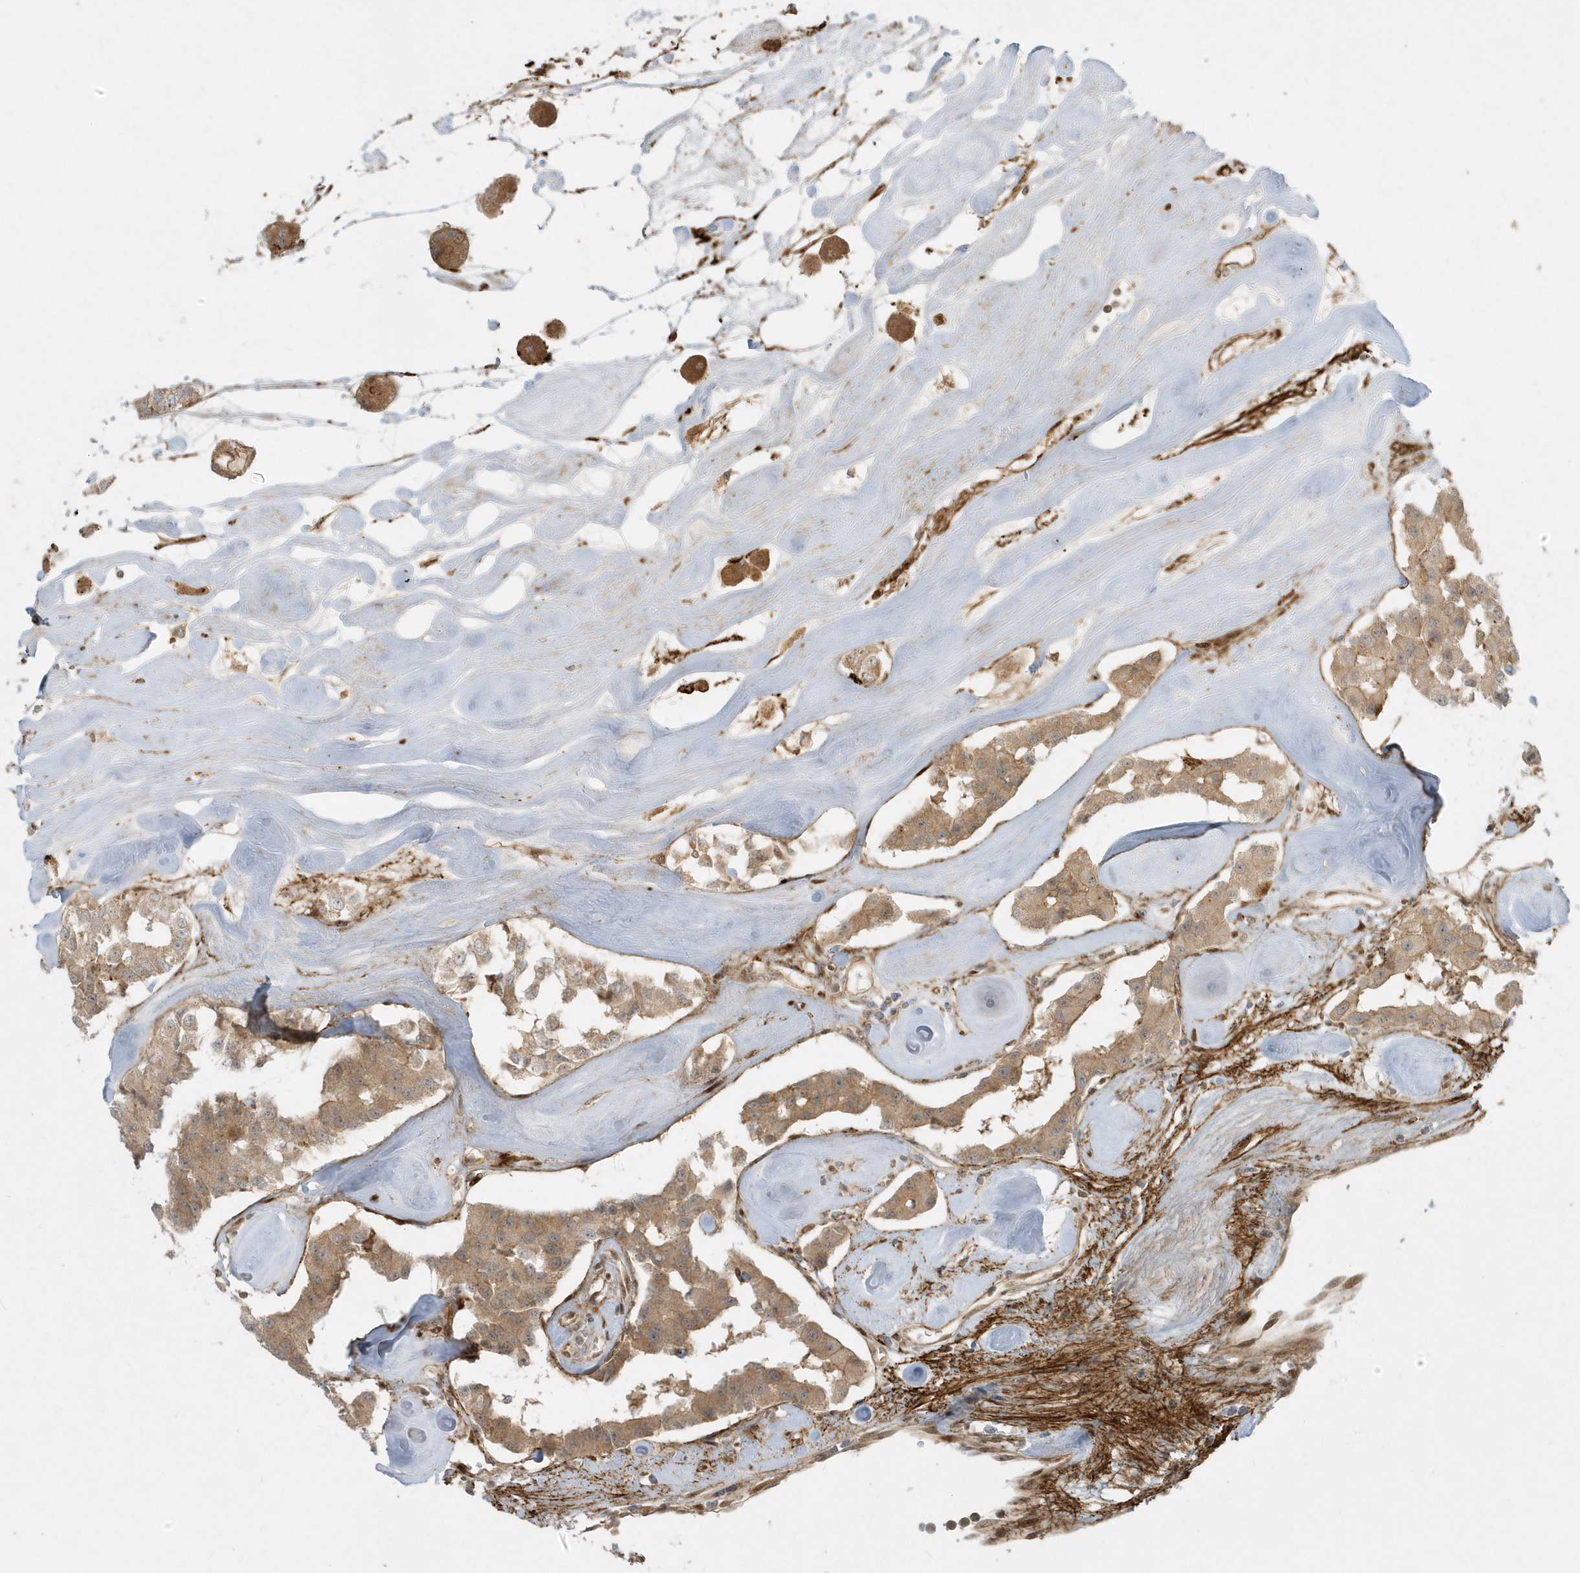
{"staining": {"intensity": "moderate", "quantity": ">75%", "location": "cytoplasmic/membranous"}, "tissue": "carcinoid", "cell_type": "Tumor cells", "image_type": "cancer", "snomed": [{"axis": "morphology", "description": "Carcinoid, malignant, NOS"}, {"axis": "topography", "description": "Pancreas"}], "caption": "A high-resolution photomicrograph shows immunohistochemistry staining of malignant carcinoid, which exhibits moderate cytoplasmic/membranous expression in approximately >75% of tumor cells. The staining was performed using DAB (3,3'-diaminobenzidine) to visualize the protein expression in brown, while the nuclei were stained in blue with hematoxylin (Magnification: 20x).", "gene": "MASP2", "patient": {"sex": "male", "age": 41}}